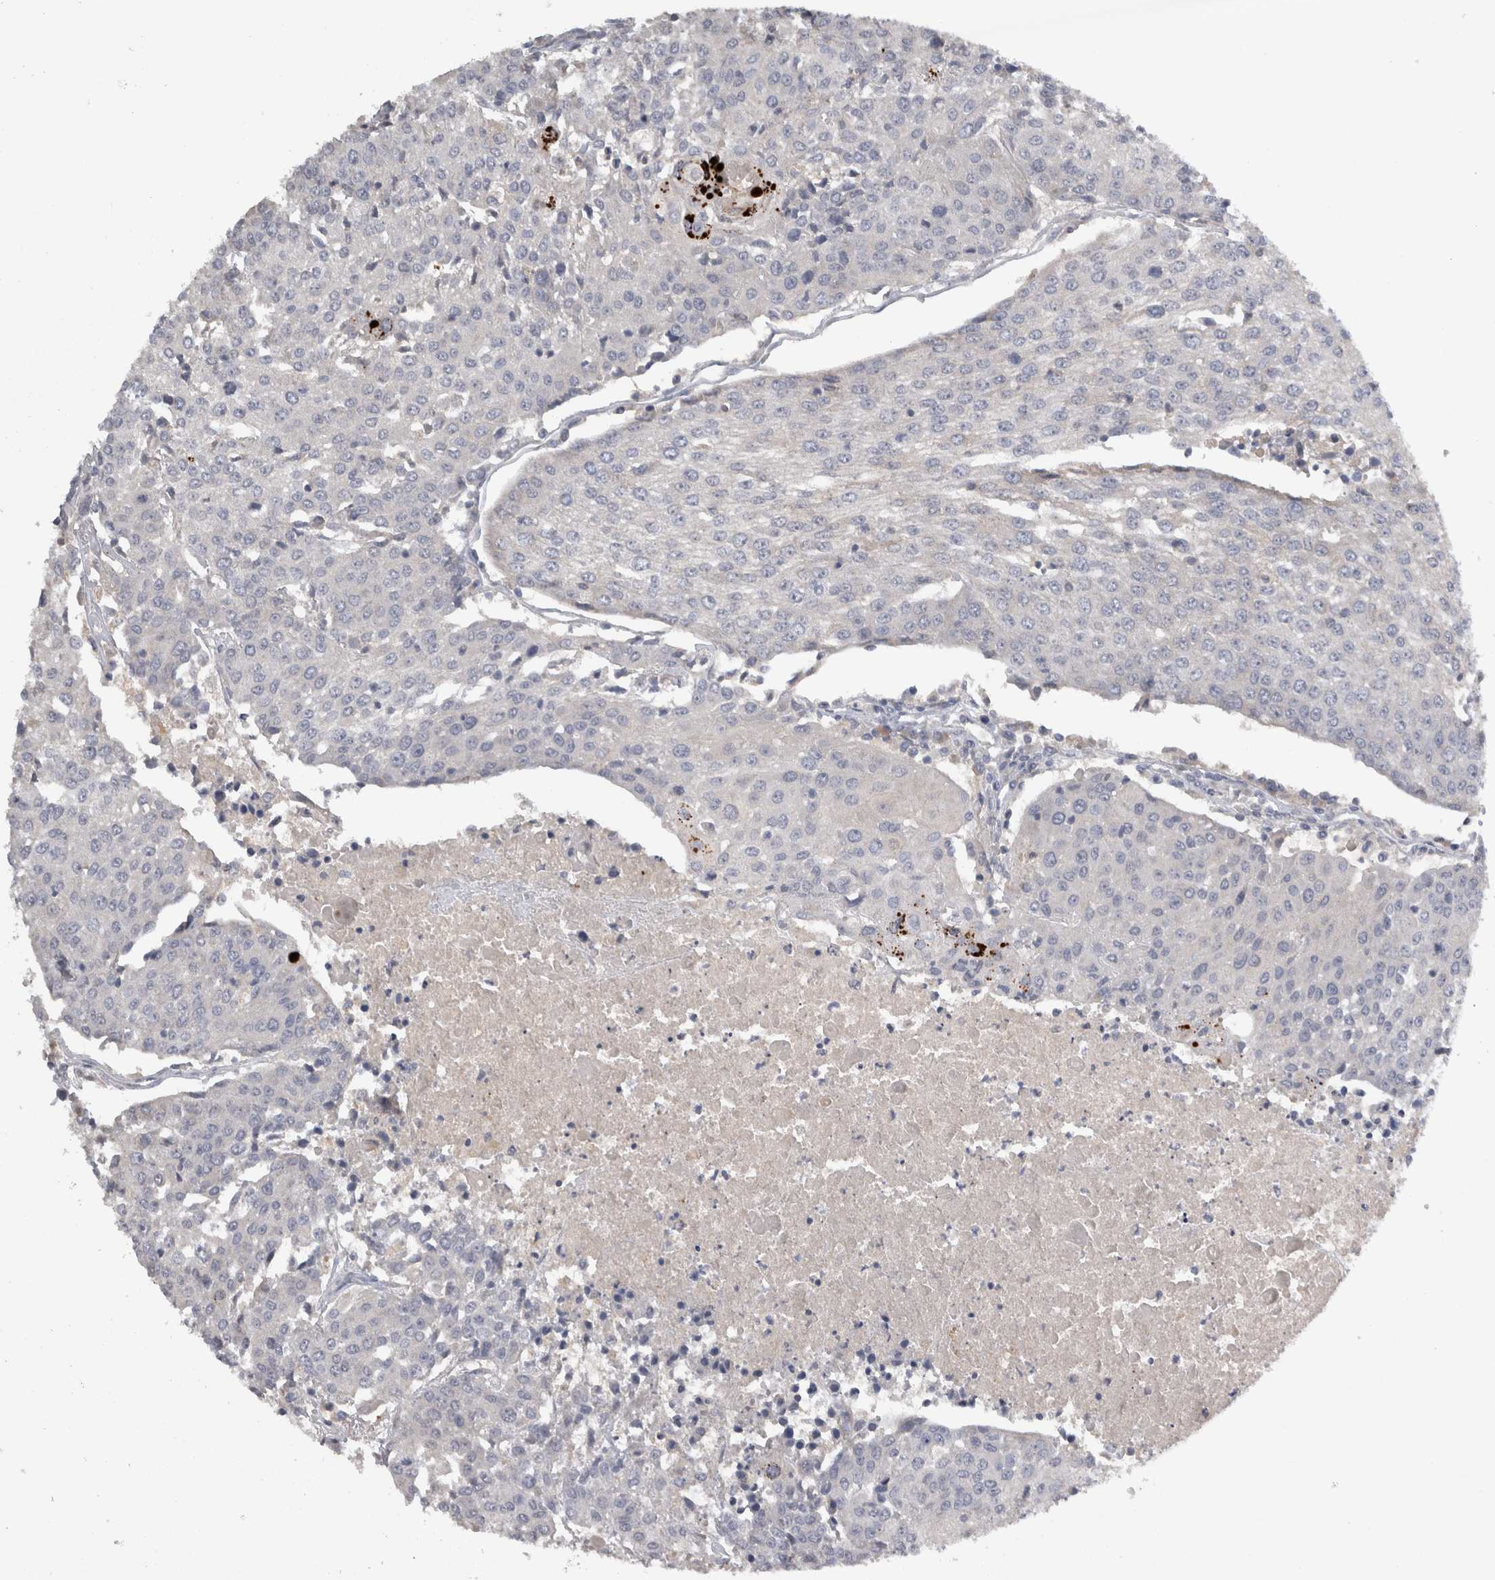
{"staining": {"intensity": "negative", "quantity": "none", "location": "none"}, "tissue": "urothelial cancer", "cell_type": "Tumor cells", "image_type": "cancer", "snomed": [{"axis": "morphology", "description": "Urothelial carcinoma, High grade"}, {"axis": "topography", "description": "Urinary bladder"}], "caption": "An immunohistochemistry (IHC) photomicrograph of high-grade urothelial carcinoma is shown. There is no staining in tumor cells of high-grade urothelial carcinoma.", "gene": "SLC22A11", "patient": {"sex": "female", "age": 85}}